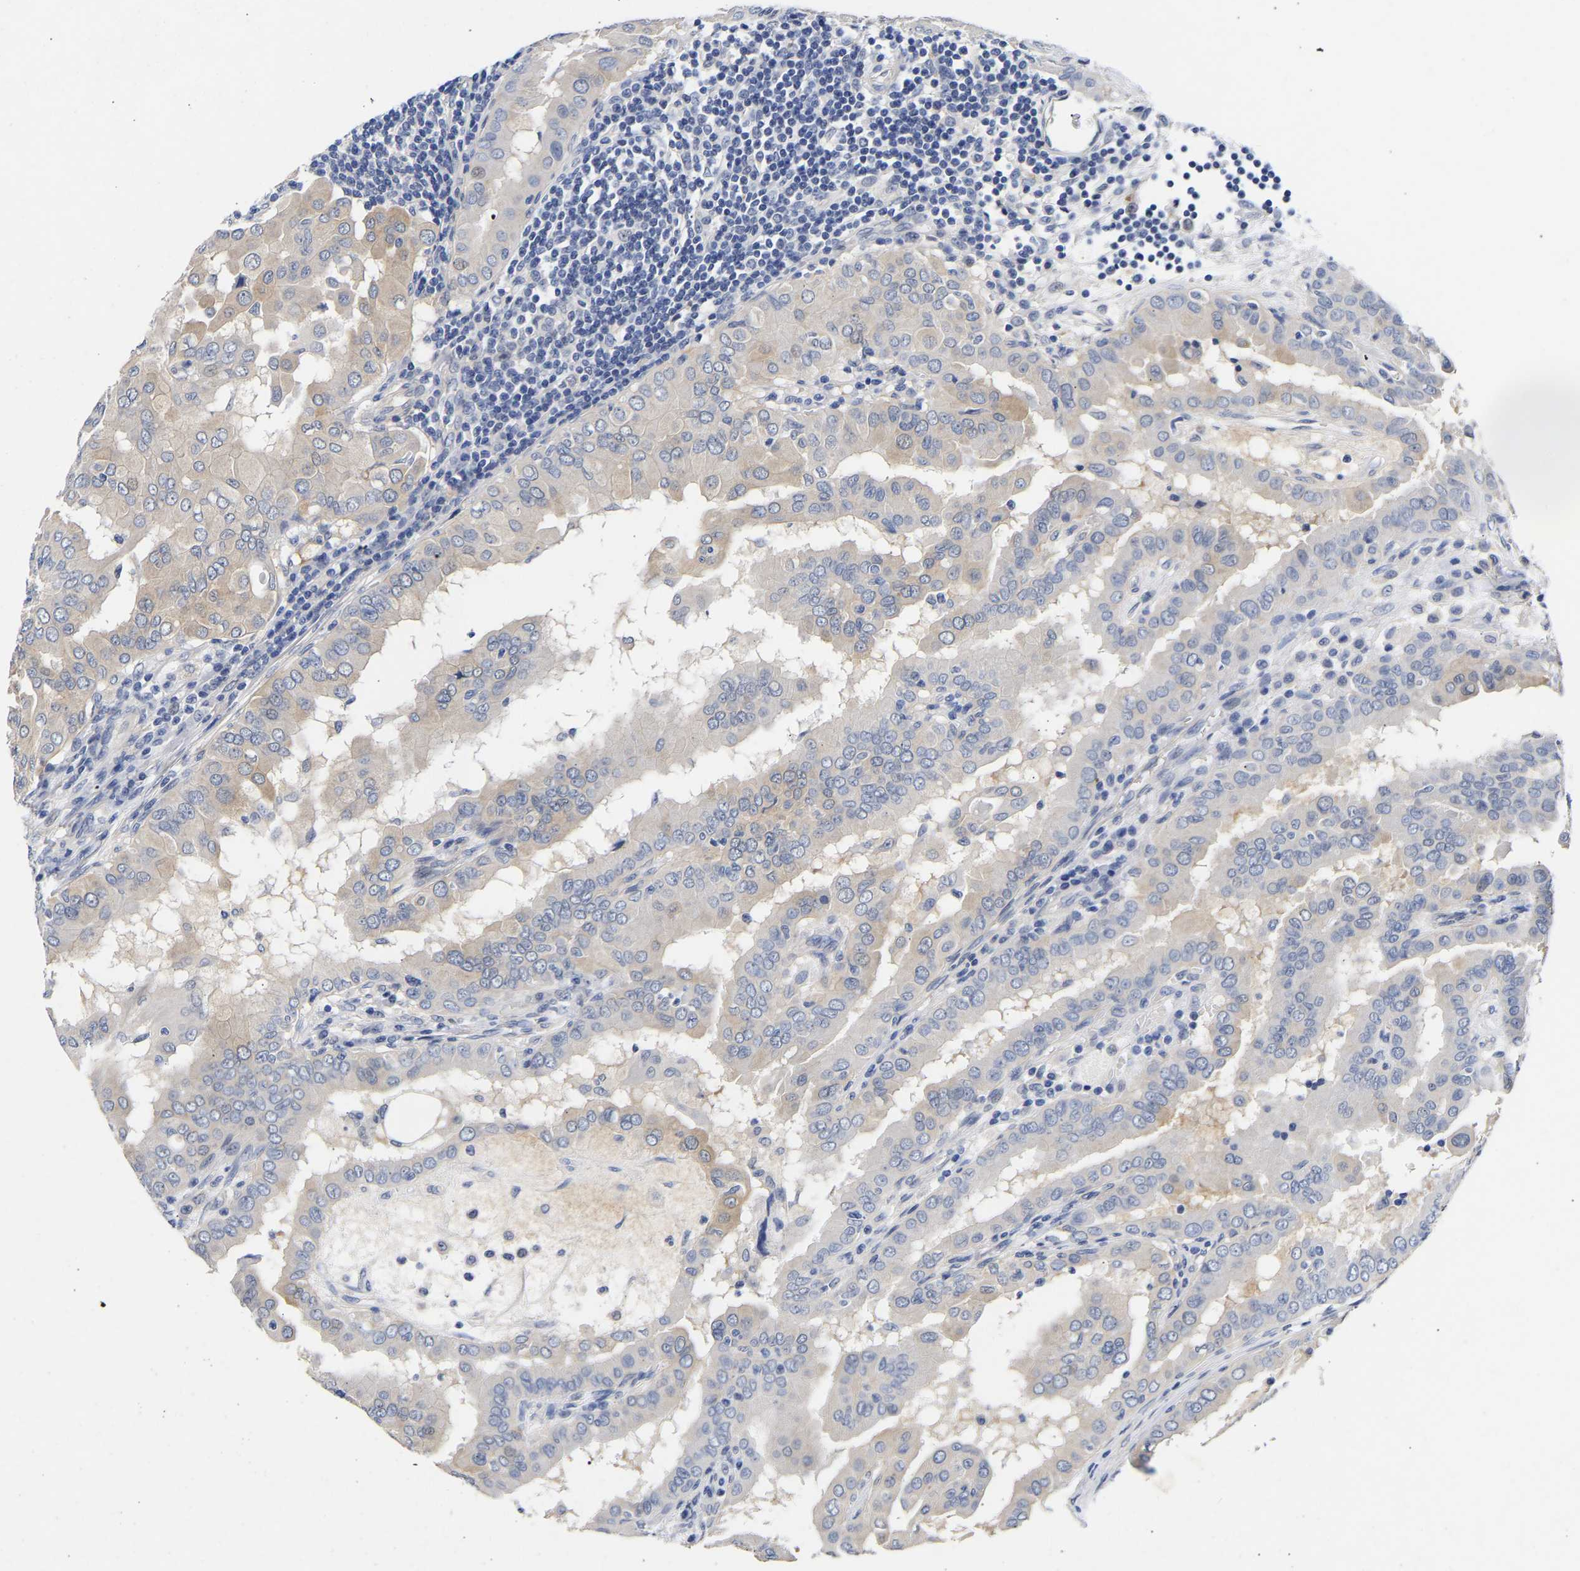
{"staining": {"intensity": "weak", "quantity": "<25%", "location": "cytoplasmic/membranous"}, "tissue": "thyroid cancer", "cell_type": "Tumor cells", "image_type": "cancer", "snomed": [{"axis": "morphology", "description": "Papillary adenocarcinoma, NOS"}, {"axis": "topography", "description": "Thyroid gland"}], "caption": "Tumor cells are negative for protein expression in human papillary adenocarcinoma (thyroid).", "gene": "CCDC6", "patient": {"sex": "male", "age": 33}}